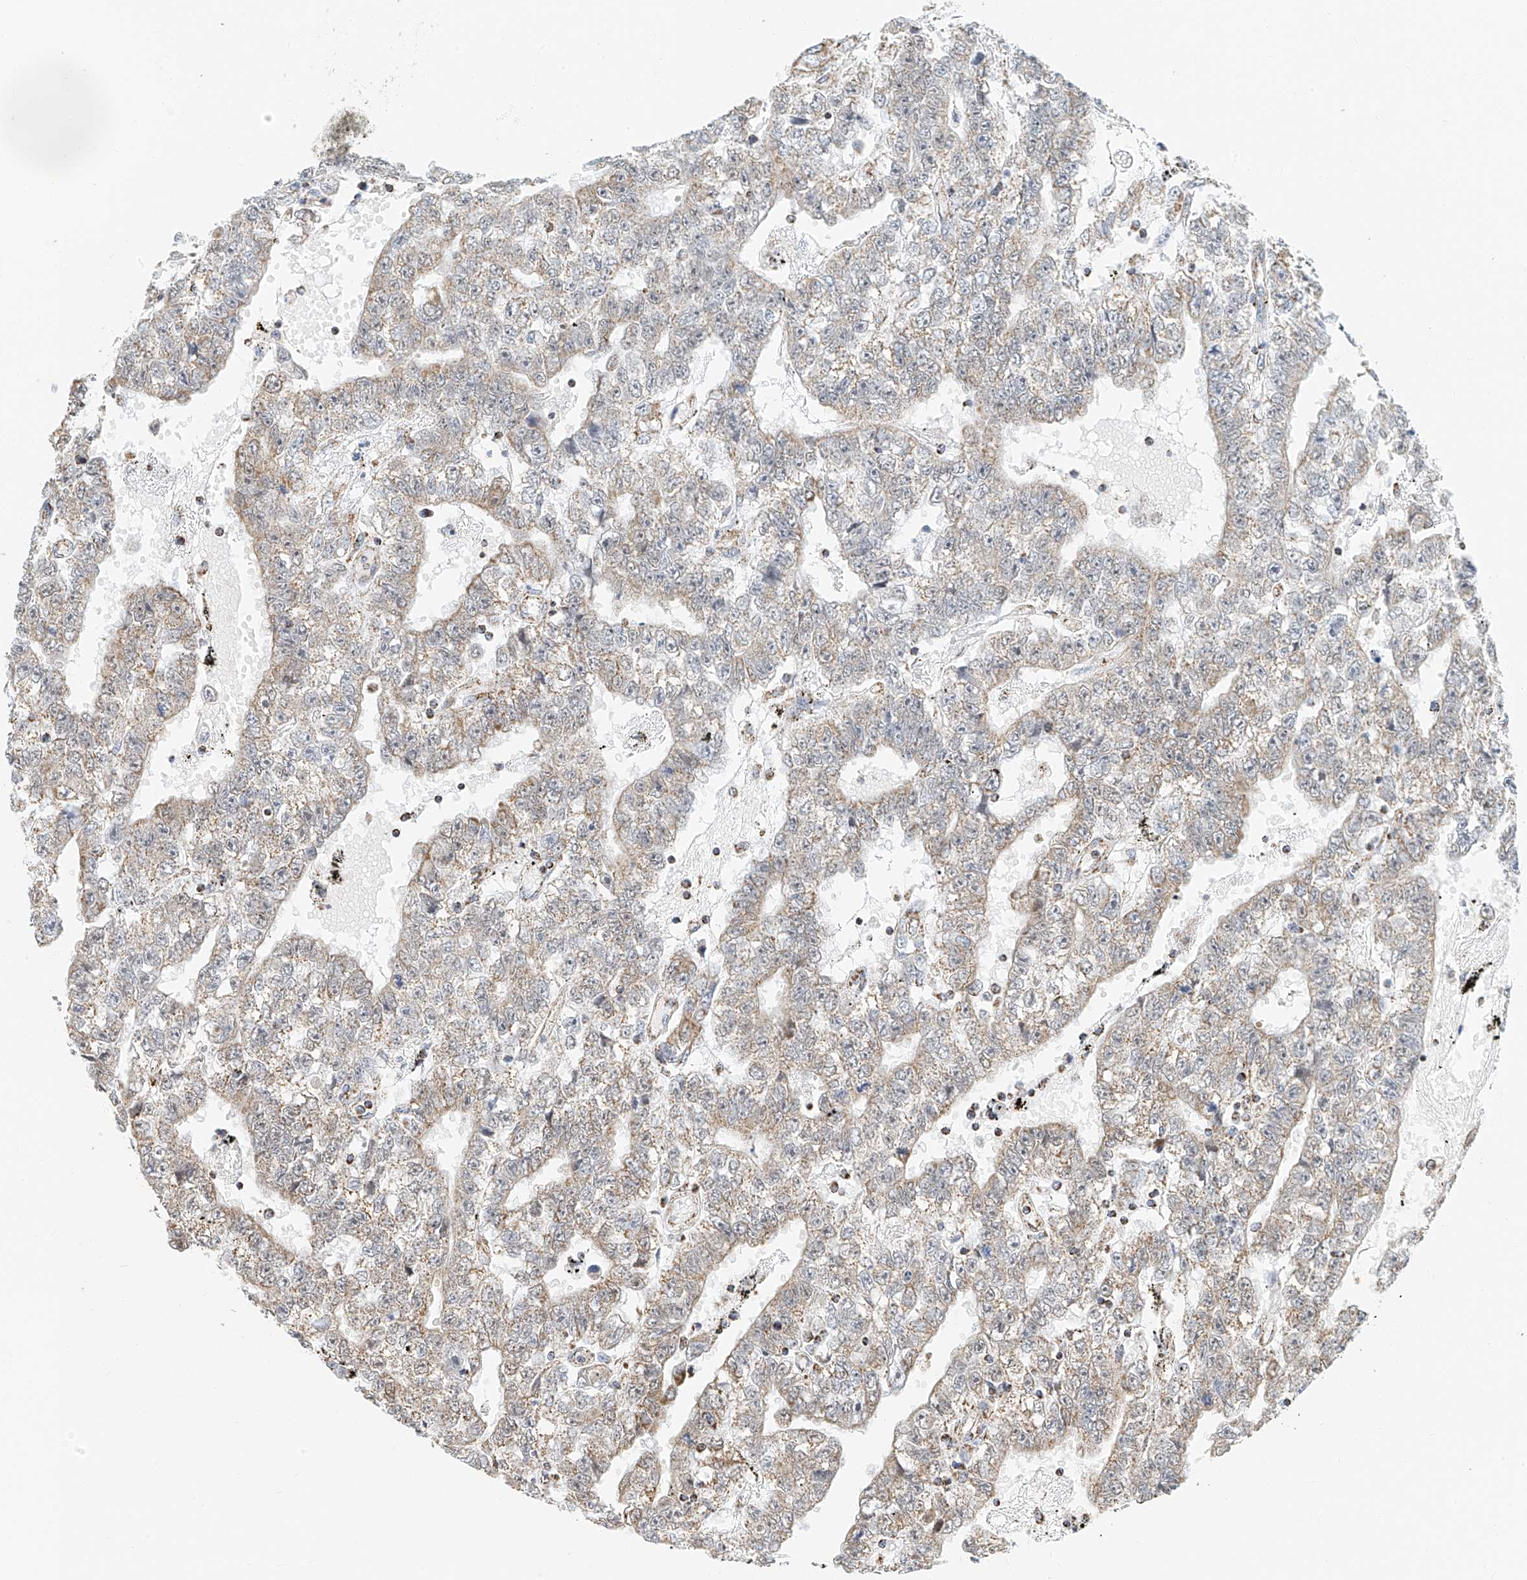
{"staining": {"intensity": "moderate", "quantity": "25%-75%", "location": "cytoplasmic/membranous"}, "tissue": "testis cancer", "cell_type": "Tumor cells", "image_type": "cancer", "snomed": [{"axis": "morphology", "description": "Carcinoma, Embryonal, NOS"}, {"axis": "topography", "description": "Testis"}], "caption": "Testis cancer stained with a brown dye displays moderate cytoplasmic/membranous positive staining in about 25%-75% of tumor cells.", "gene": "NALCN", "patient": {"sex": "male", "age": 25}}